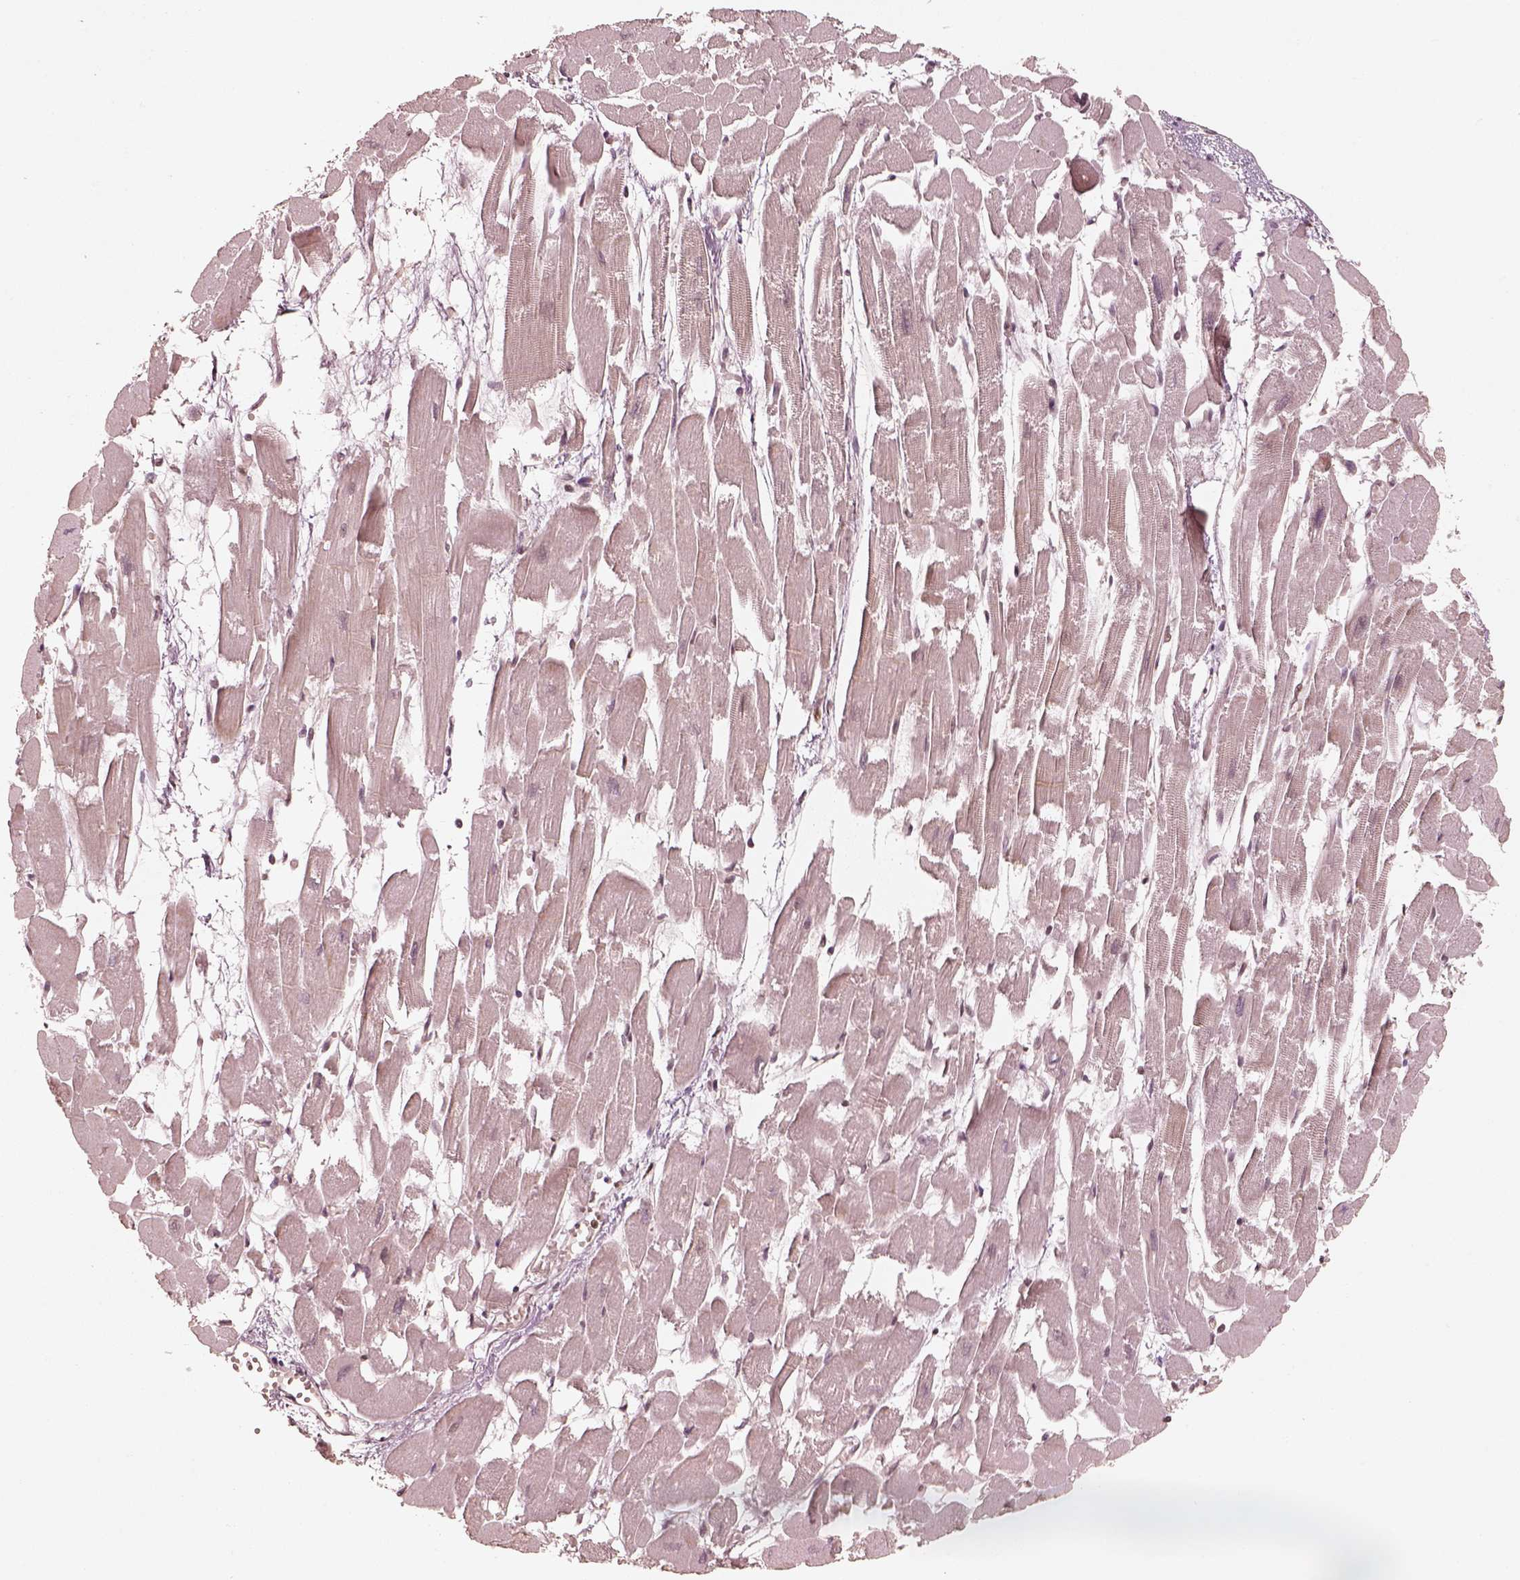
{"staining": {"intensity": "moderate", "quantity": "25%-75%", "location": "nuclear"}, "tissue": "heart muscle", "cell_type": "Cardiomyocytes", "image_type": "normal", "snomed": [{"axis": "morphology", "description": "Normal tissue, NOS"}, {"axis": "topography", "description": "Heart"}], "caption": "Immunohistochemical staining of unremarkable heart muscle reveals 25%-75% levels of moderate nuclear protein expression in about 25%-75% of cardiomyocytes.", "gene": "GMEB2", "patient": {"sex": "female", "age": 52}}